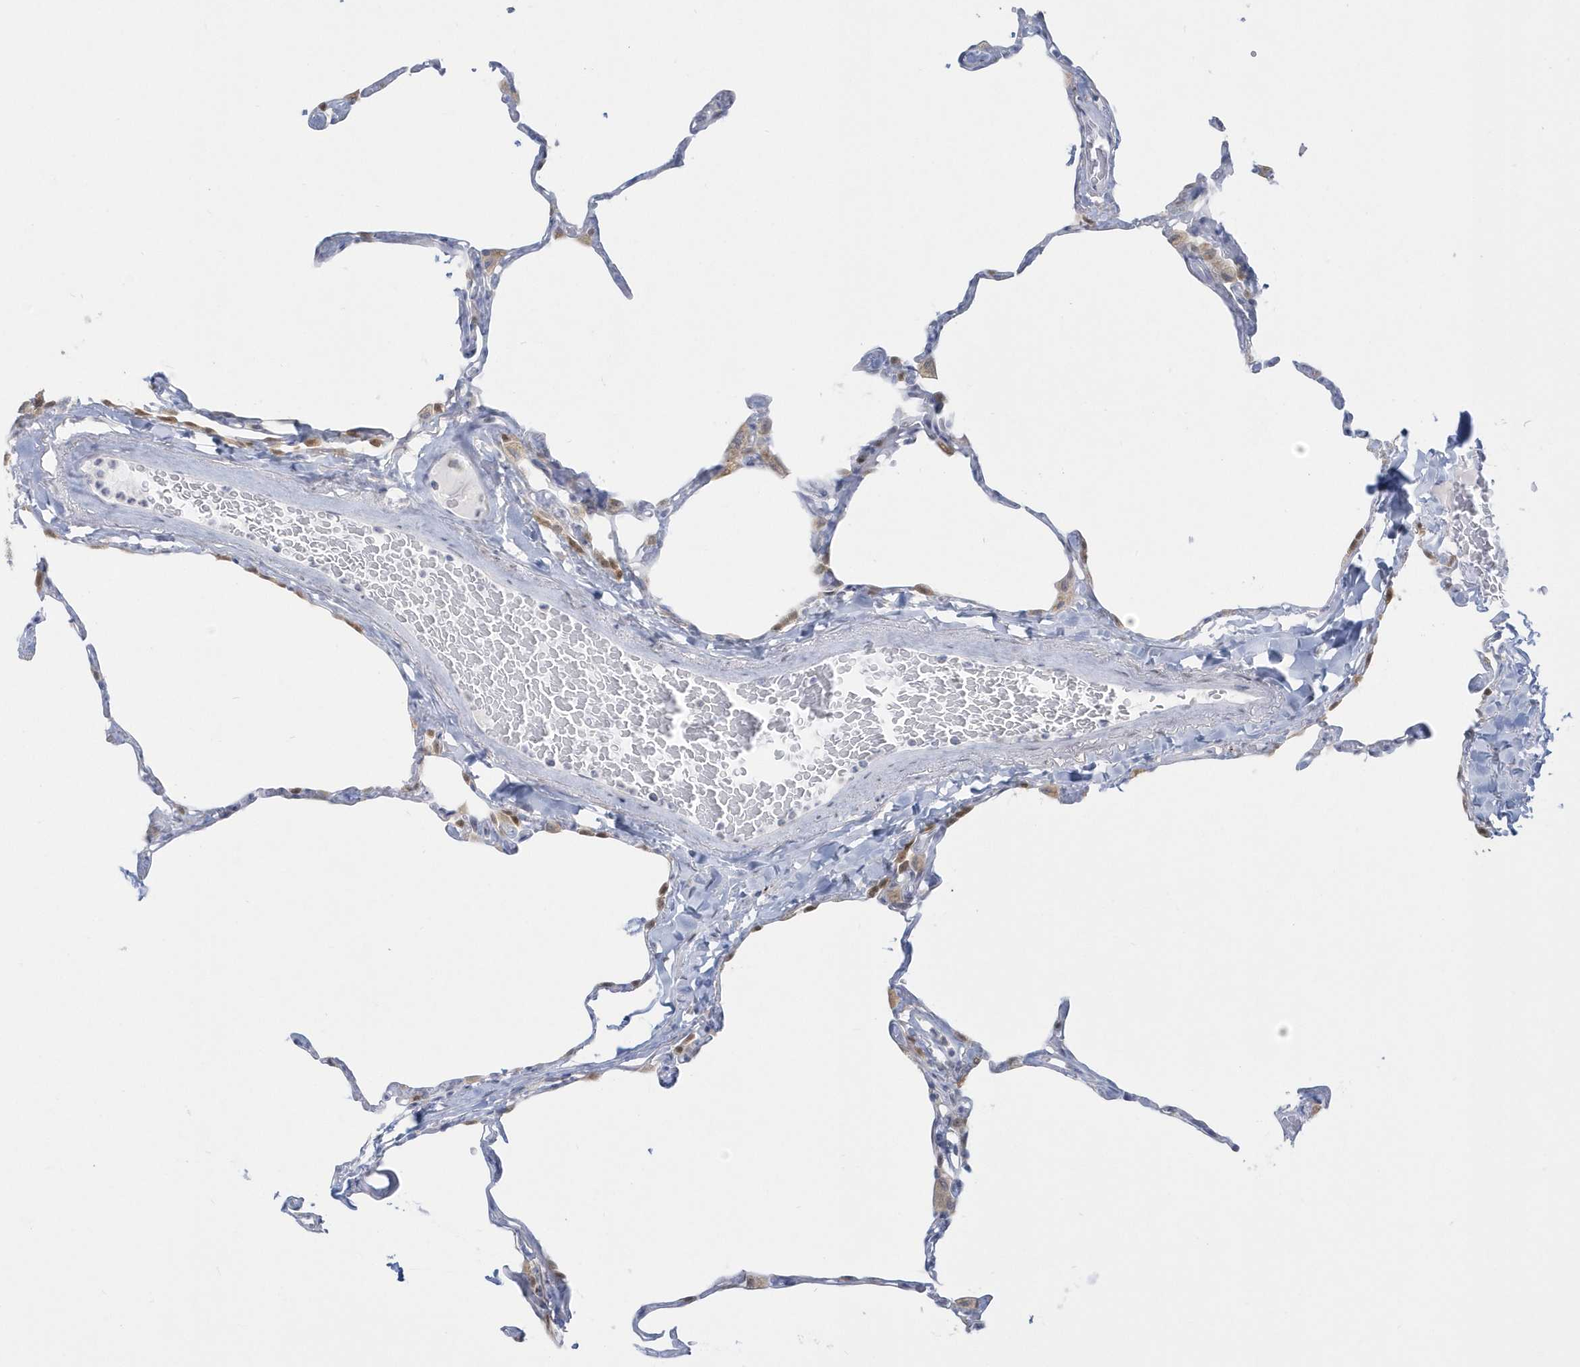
{"staining": {"intensity": "weak", "quantity": "<25%", "location": "cytoplasmic/membranous"}, "tissue": "lung", "cell_type": "Alveolar cells", "image_type": "normal", "snomed": [{"axis": "morphology", "description": "Normal tissue, NOS"}, {"axis": "topography", "description": "Lung"}], "caption": "Immunohistochemistry photomicrograph of benign human lung stained for a protein (brown), which shows no positivity in alveolar cells. (DAB IHC with hematoxylin counter stain).", "gene": "PCBD1", "patient": {"sex": "male", "age": 65}}